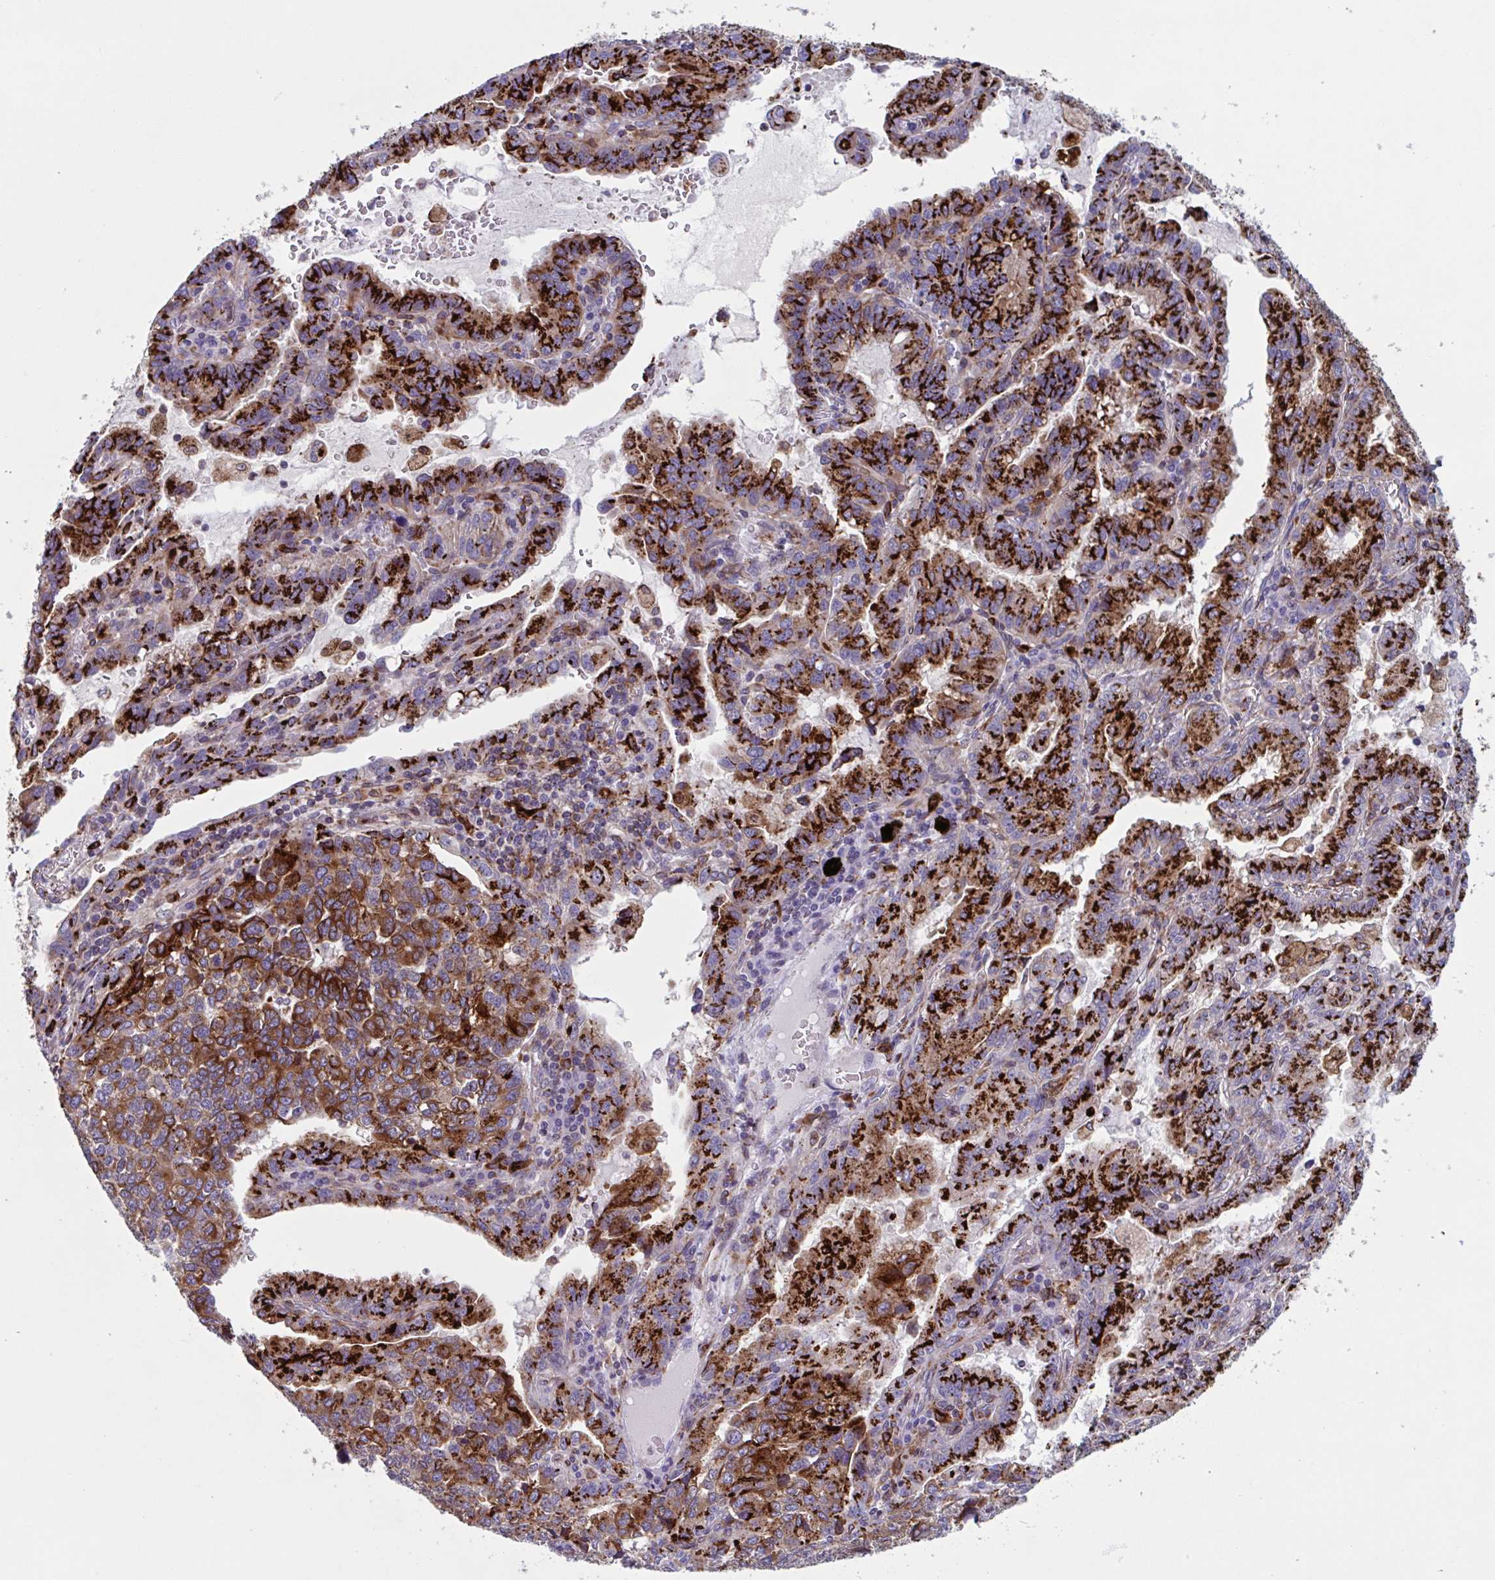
{"staining": {"intensity": "strong", "quantity": ">75%", "location": "cytoplasmic/membranous"}, "tissue": "lung cancer", "cell_type": "Tumor cells", "image_type": "cancer", "snomed": [{"axis": "morphology", "description": "Adenocarcinoma, NOS"}, {"axis": "topography", "description": "Lymph node"}, {"axis": "topography", "description": "Lung"}], "caption": "Adenocarcinoma (lung) stained with a brown dye exhibits strong cytoplasmic/membranous positive staining in approximately >75% of tumor cells.", "gene": "RFK", "patient": {"sex": "male", "age": 66}}